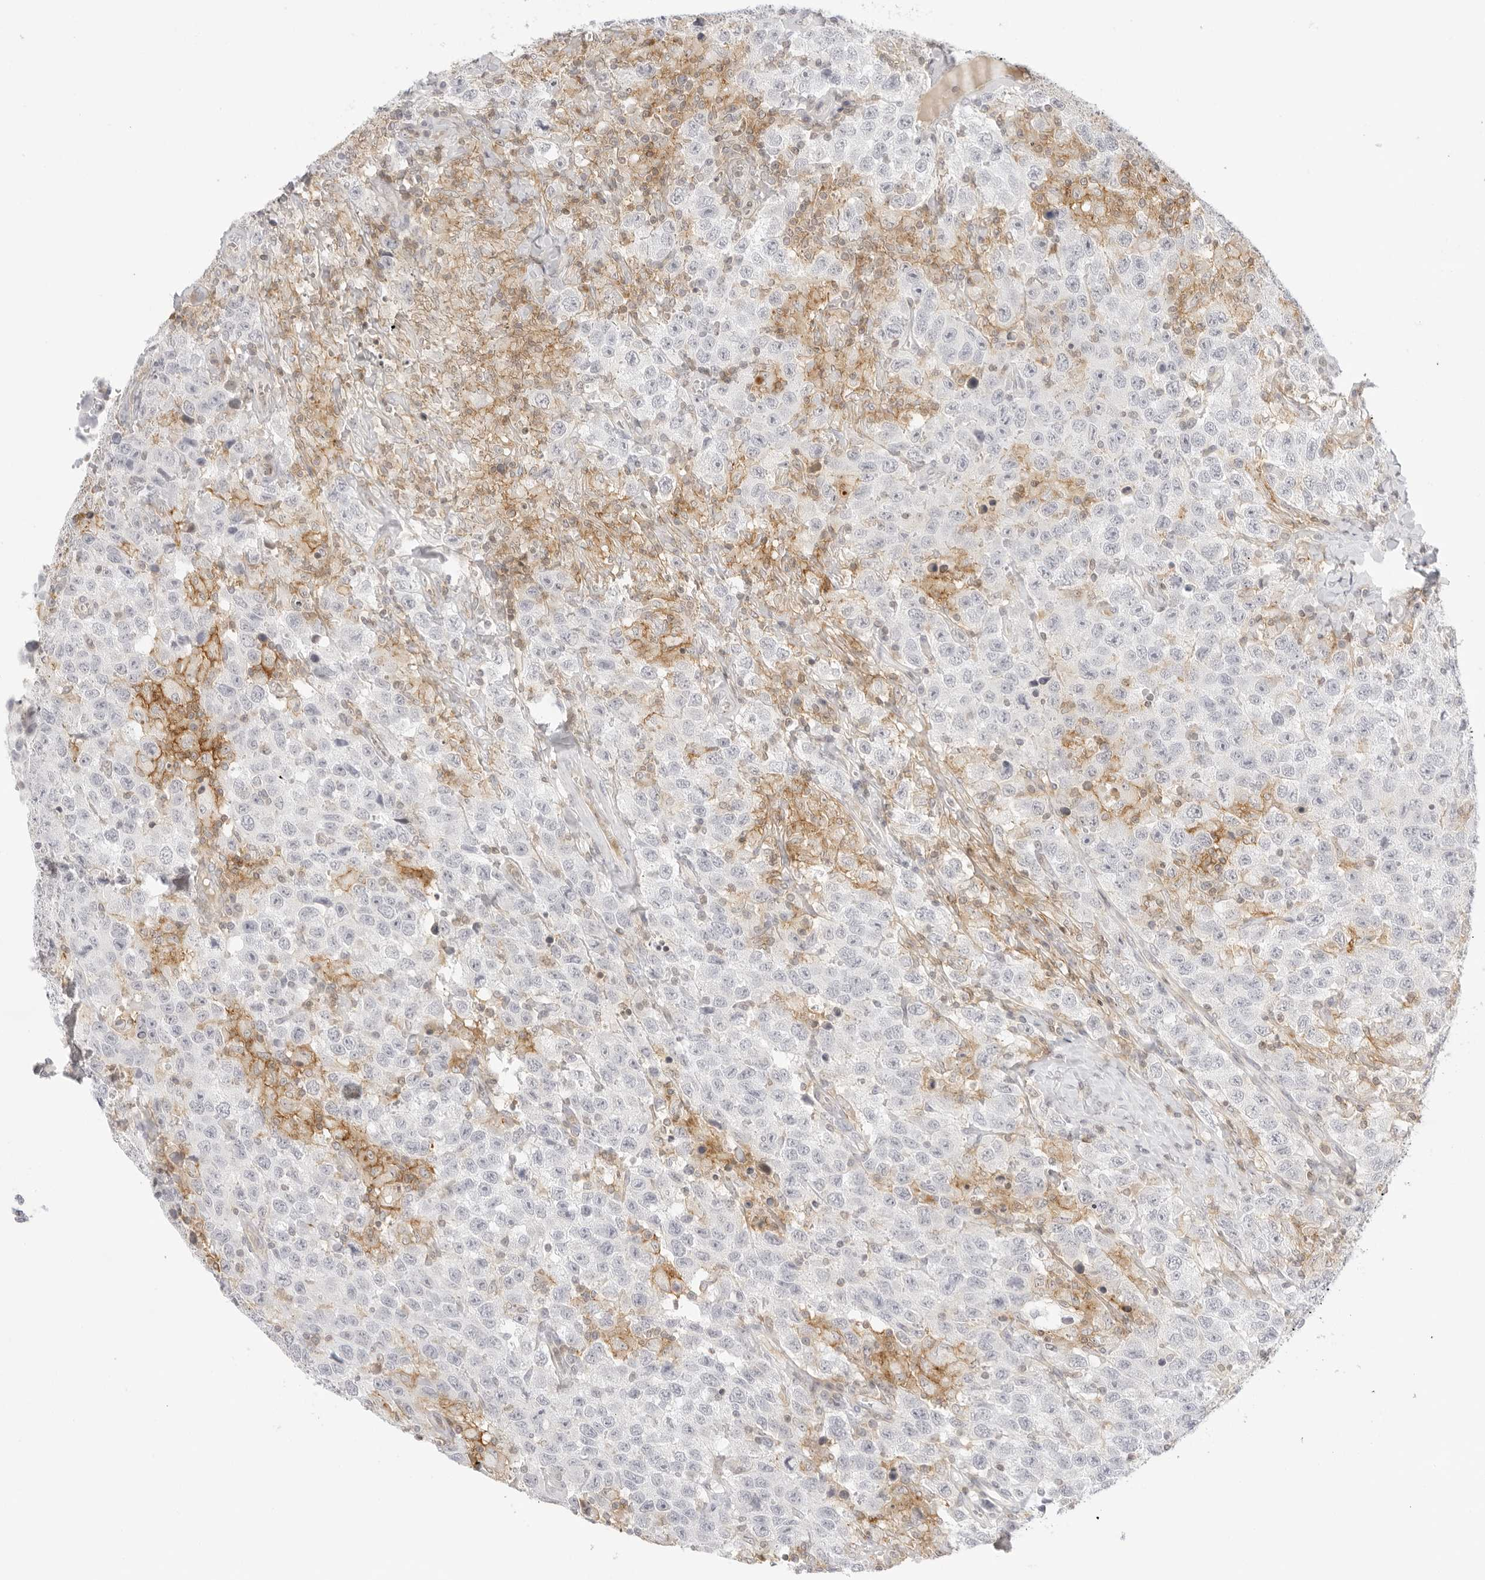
{"staining": {"intensity": "negative", "quantity": "none", "location": "none"}, "tissue": "testis cancer", "cell_type": "Tumor cells", "image_type": "cancer", "snomed": [{"axis": "morphology", "description": "Seminoma, NOS"}, {"axis": "topography", "description": "Testis"}], "caption": "The micrograph displays no significant positivity in tumor cells of testis cancer (seminoma).", "gene": "TNFRSF14", "patient": {"sex": "male", "age": 41}}